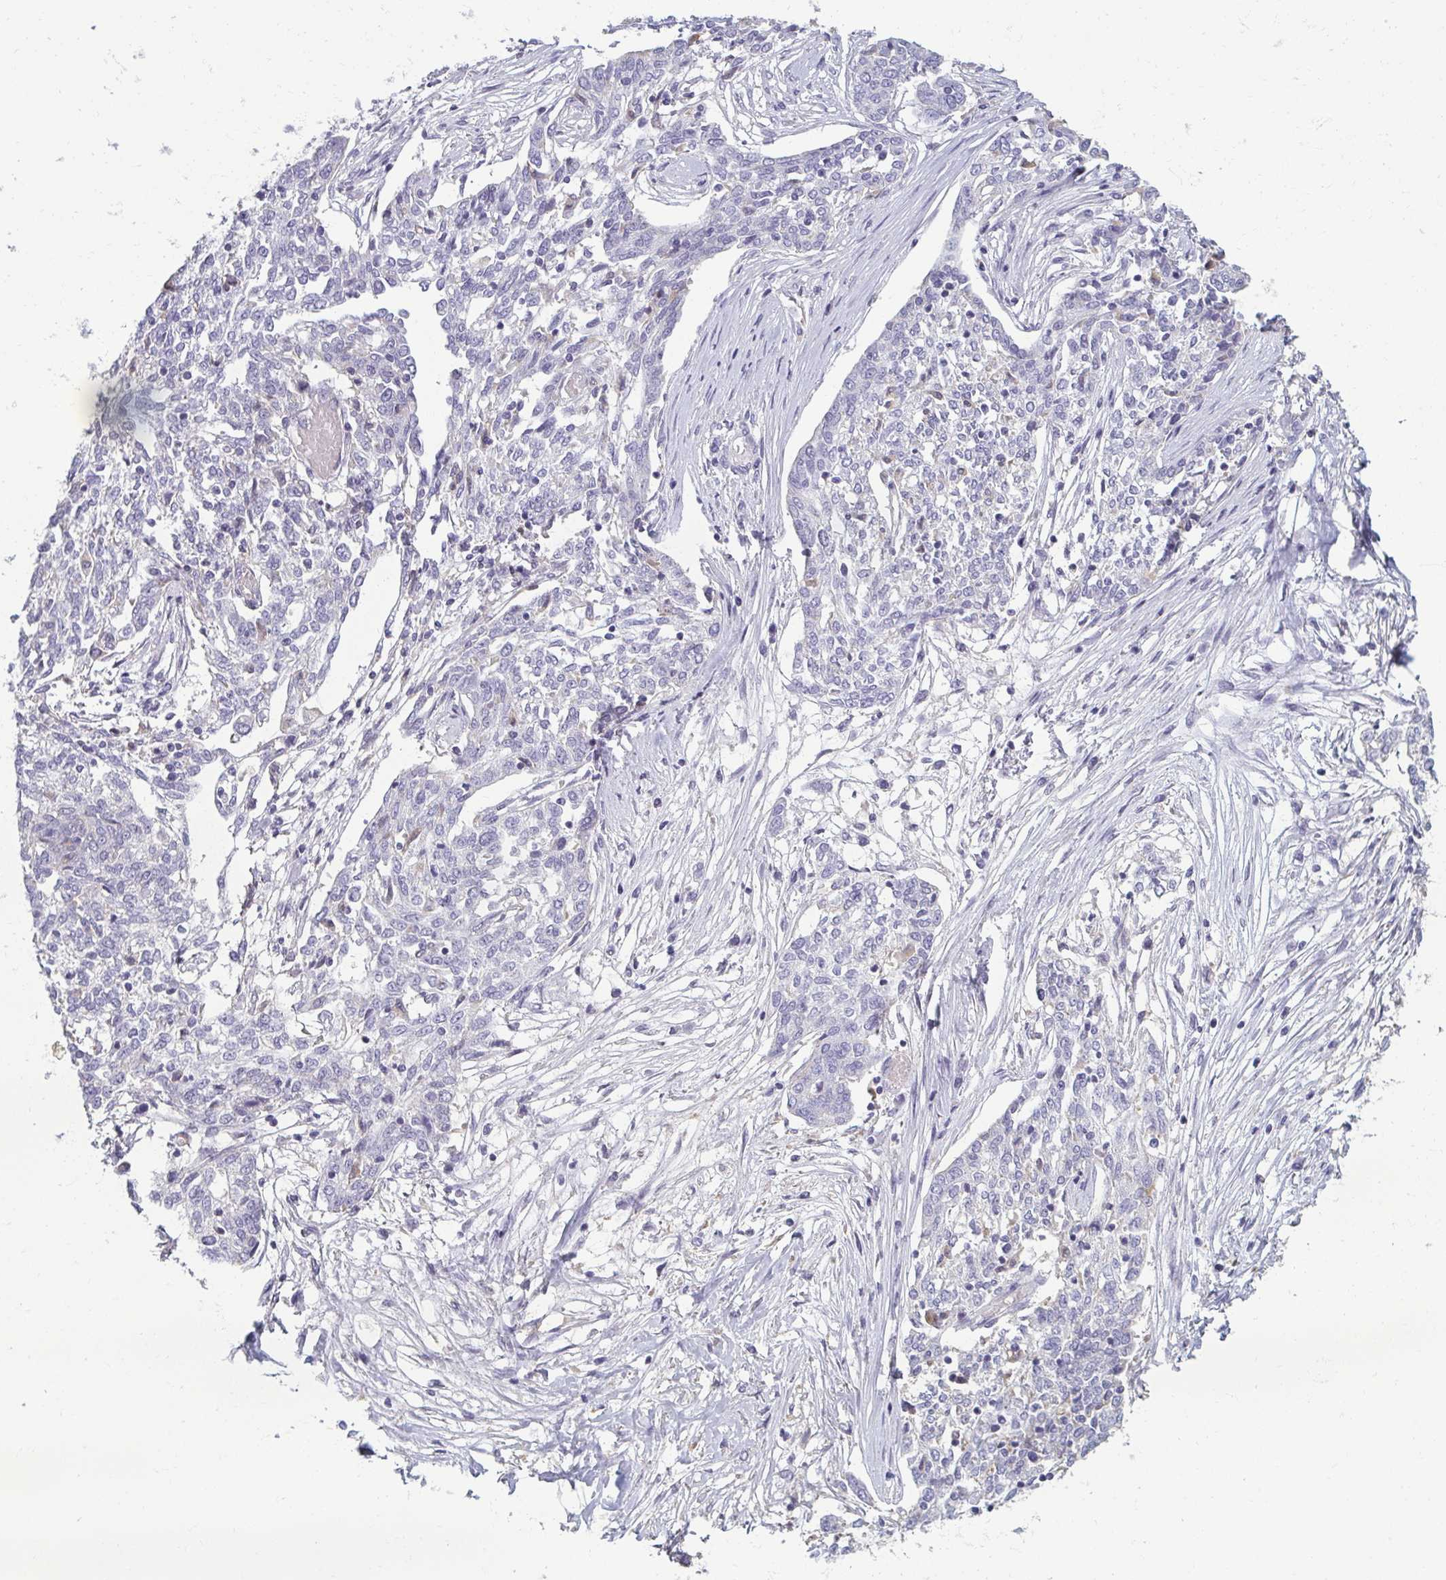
{"staining": {"intensity": "negative", "quantity": "none", "location": "none"}, "tissue": "ovarian cancer", "cell_type": "Tumor cells", "image_type": "cancer", "snomed": [{"axis": "morphology", "description": "Cystadenocarcinoma, serous, NOS"}, {"axis": "topography", "description": "Ovary"}], "caption": "Tumor cells are negative for protein expression in human ovarian serous cystadenocarcinoma.", "gene": "PDE2A", "patient": {"sex": "female", "age": 67}}